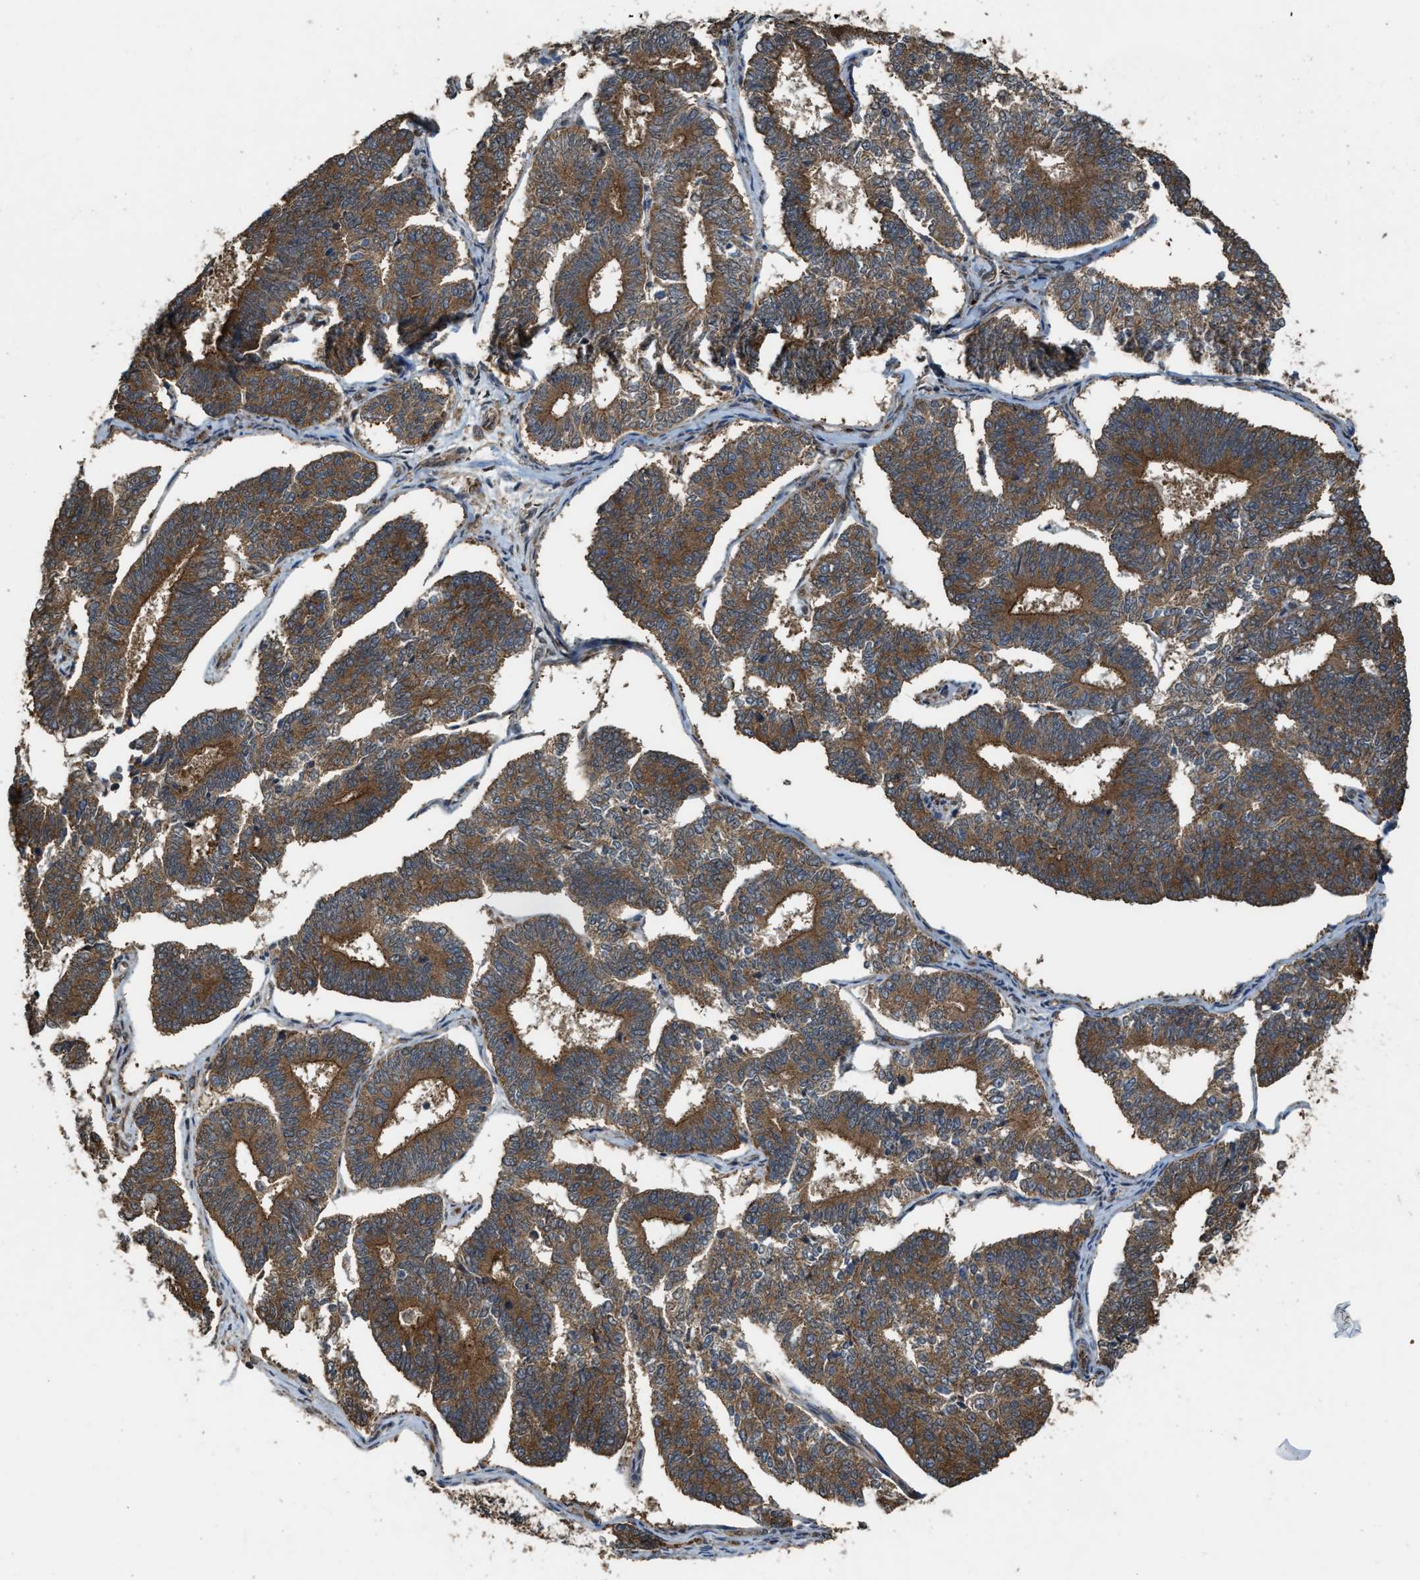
{"staining": {"intensity": "moderate", "quantity": ">75%", "location": "cytoplasmic/membranous"}, "tissue": "endometrial cancer", "cell_type": "Tumor cells", "image_type": "cancer", "snomed": [{"axis": "morphology", "description": "Adenocarcinoma, NOS"}, {"axis": "topography", "description": "Endometrium"}], "caption": "About >75% of tumor cells in human endometrial cancer display moderate cytoplasmic/membranous protein positivity as visualized by brown immunohistochemical staining.", "gene": "ARHGEF5", "patient": {"sex": "female", "age": 70}}